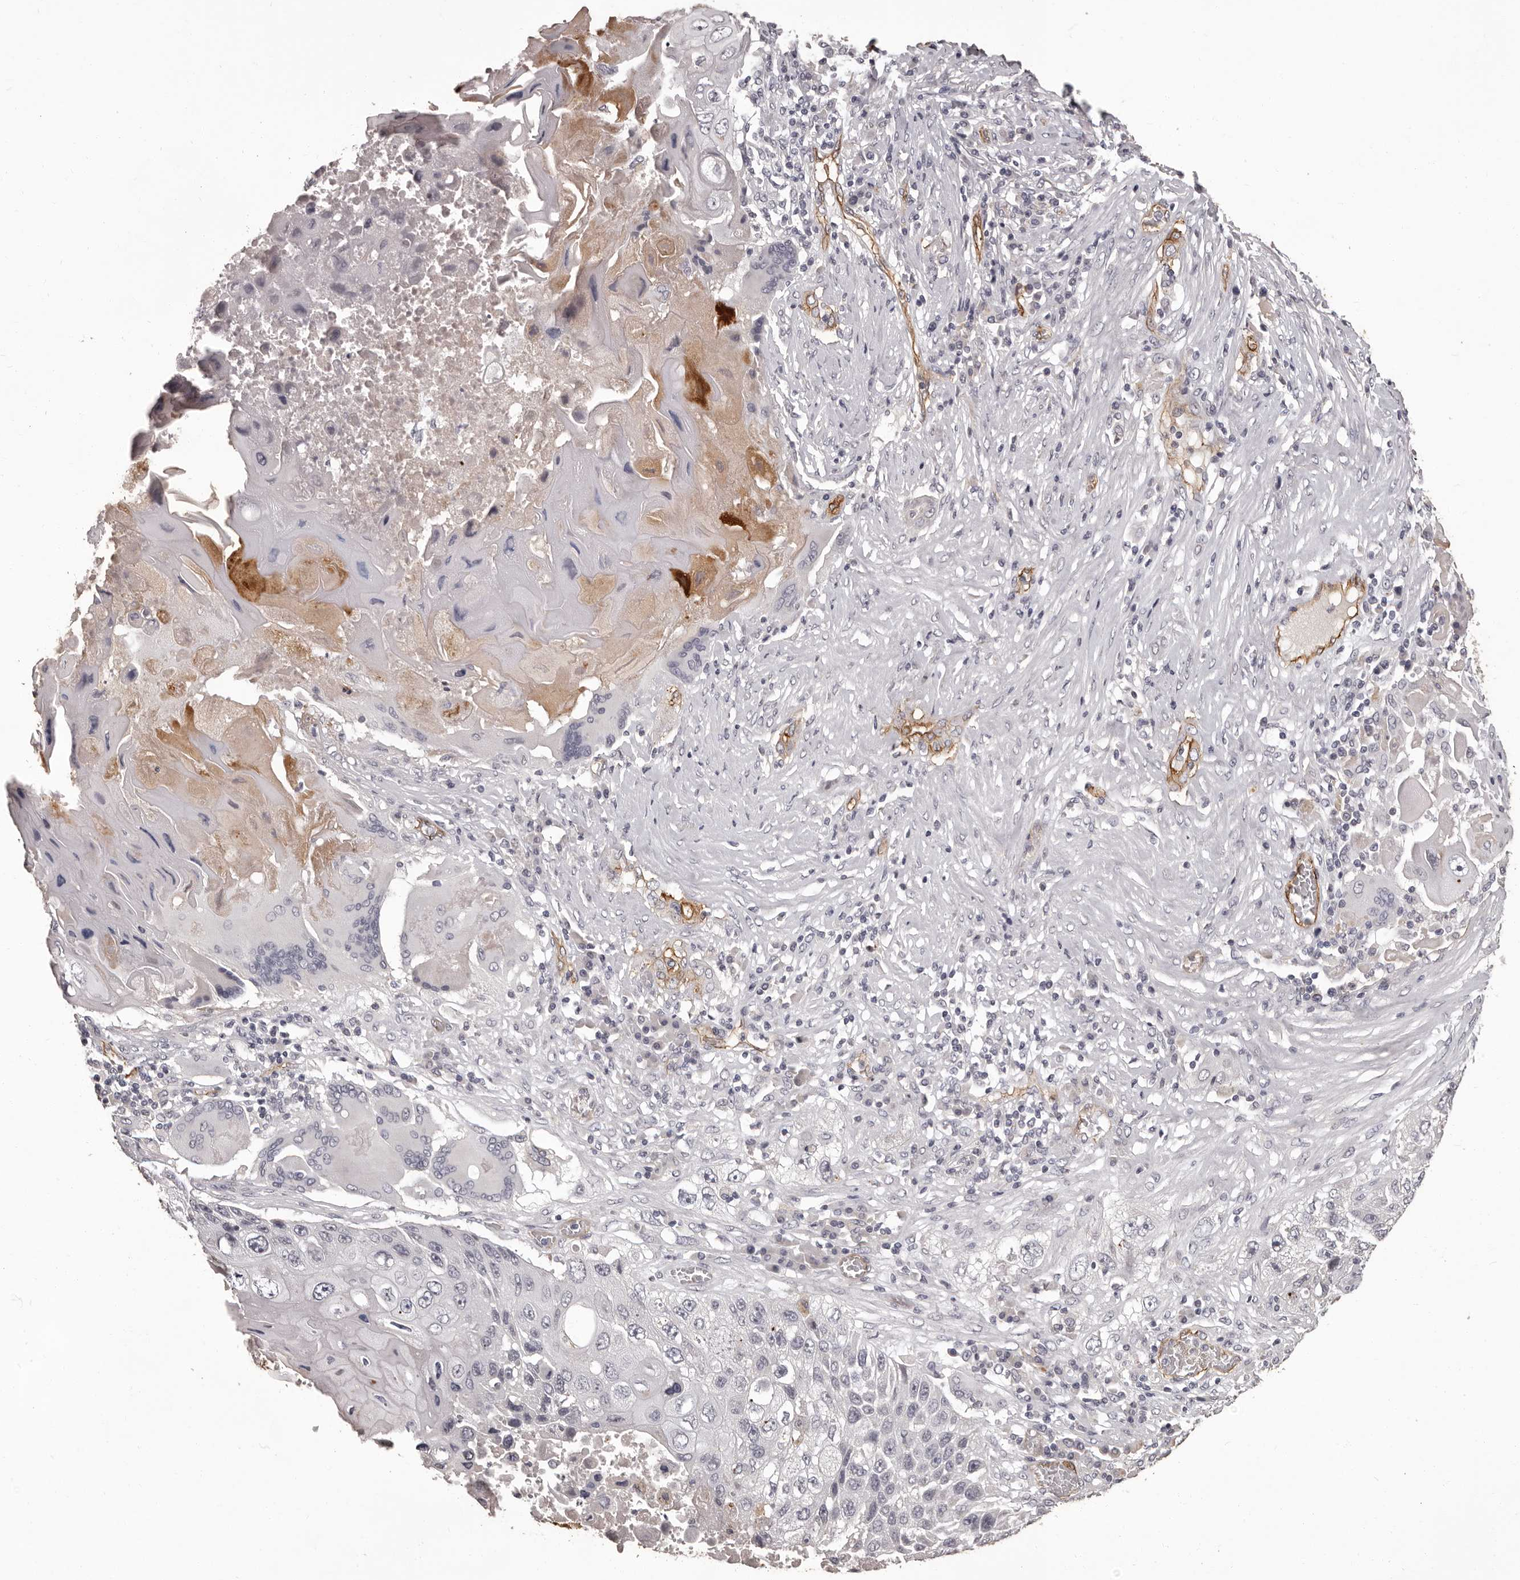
{"staining": {"intensity": "negative", "quantity": "none", "location": "none"}, "tissue": "lung cancer", "cell_type": "Tumor cells", "image_type": "cancer", "snomed": [{"axis": "morphology", "description": "Squamous cell carcinoma, NOS"}, {"axis": "topography", "description": "Lung"}], "caption": "IHC of lung cancer (squamous cell carcinoma) shows no positivity in tumor cells.", "gene": "GPR78", "patient": {"sex": "male", "age": 61}}